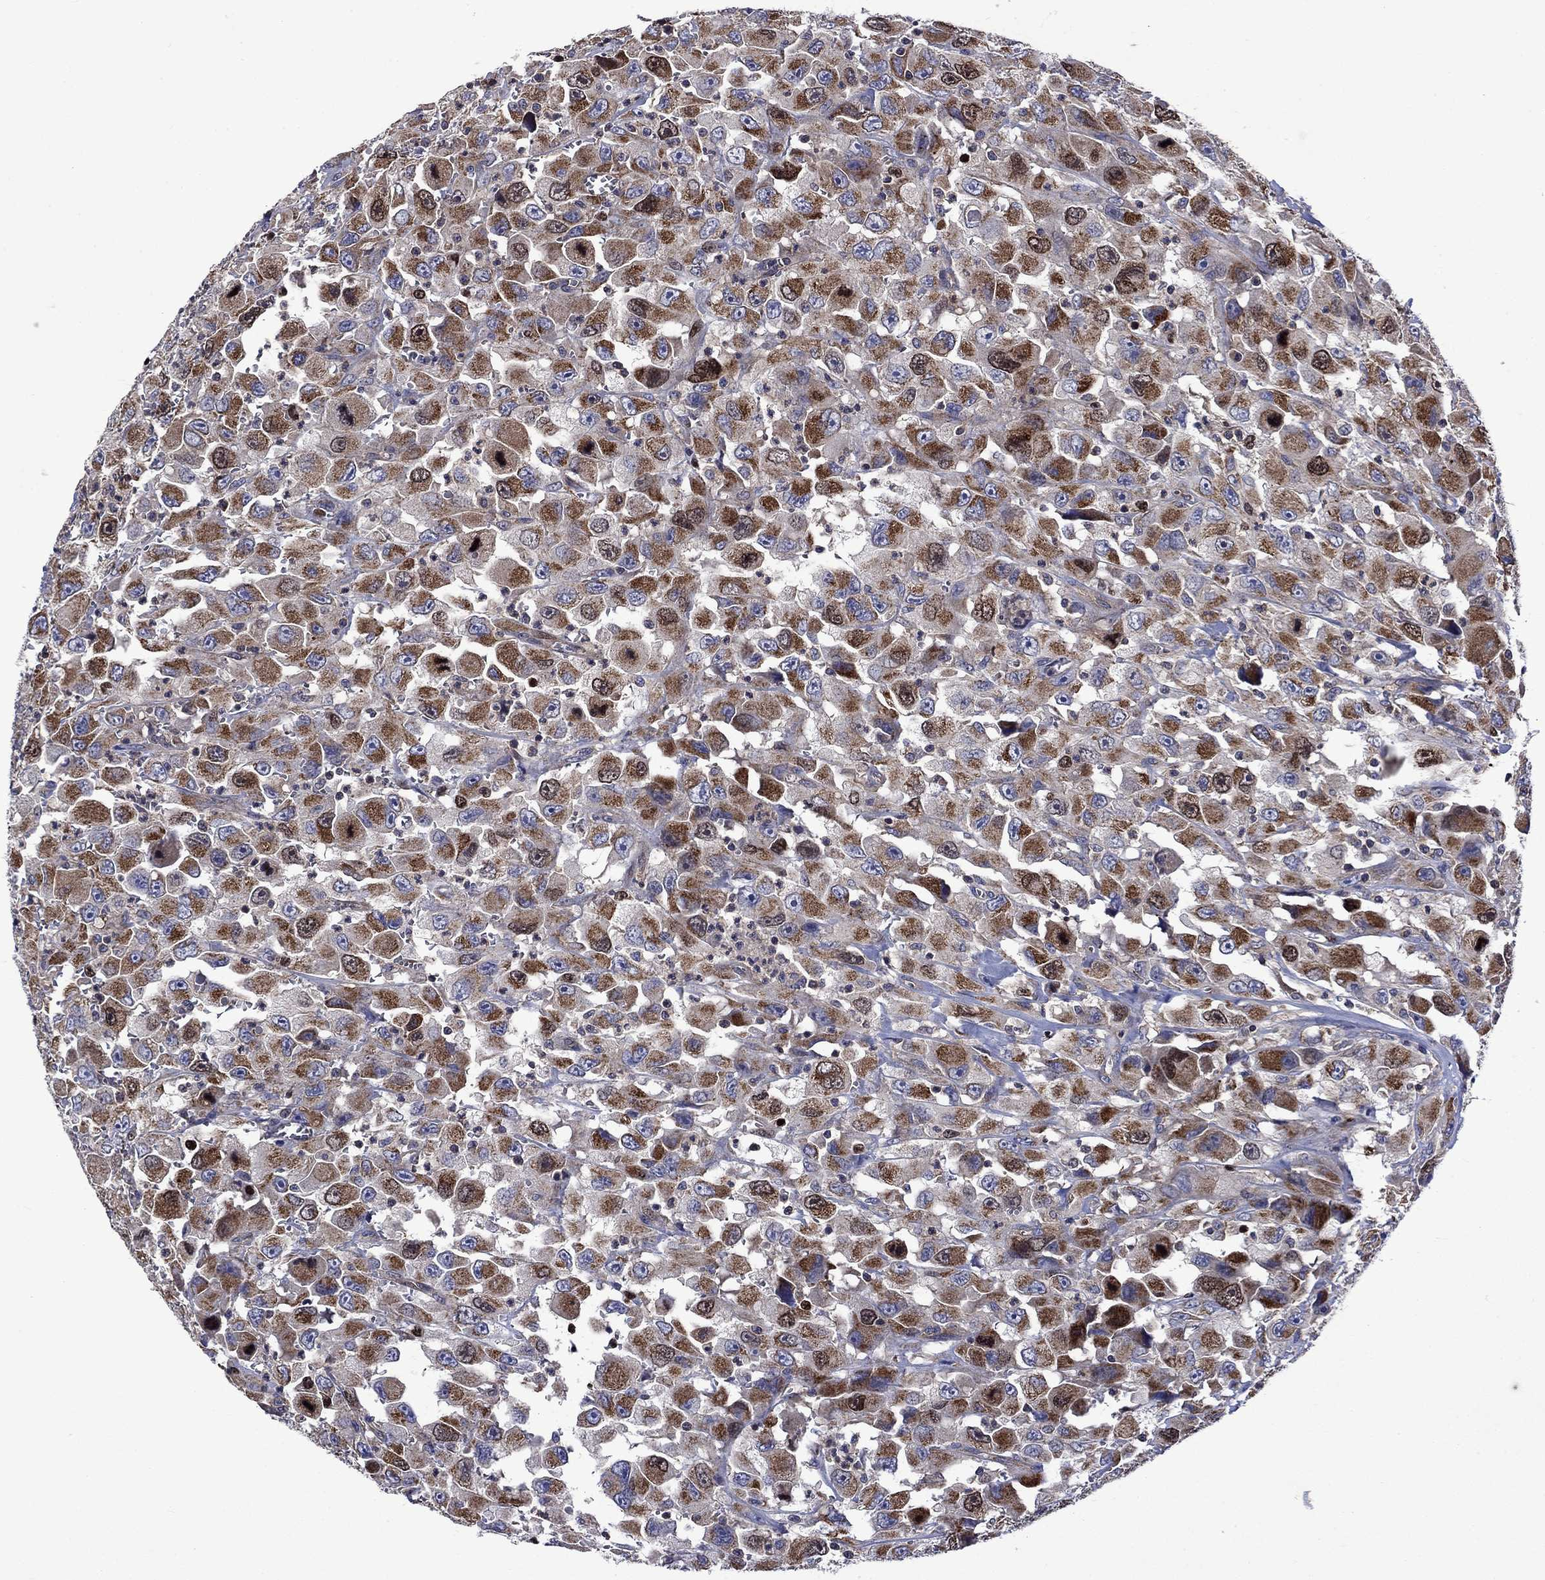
{"staining": {"intensity": "strong", "quantity": "25%-75%", "location": "cytoplasmic/membranous"}, "tissue": "head and neck cancer", "cell_type": "Tumor cells", "image_type": "cancer", "snomed": [{"axis": "morphology", "description": "Squamous cell carcinoma, NOS"}, {"axis": "morphology", "description": "Squamous cell carcinoma, metastatic, NOS"}, {"axis": "topography", "description": "Oral tissue"}, {"axis": "topography", "description": "Head-Neck"}], "caption": "The photomicrograph exhibits a brown stain indicating the presence of a protein in the cytoplasmic/membranous of tumor cells in squamous cell carcinoma (head and neck).", "gene": "KIF22", "patient": {"sex": "female", "age": 85}}